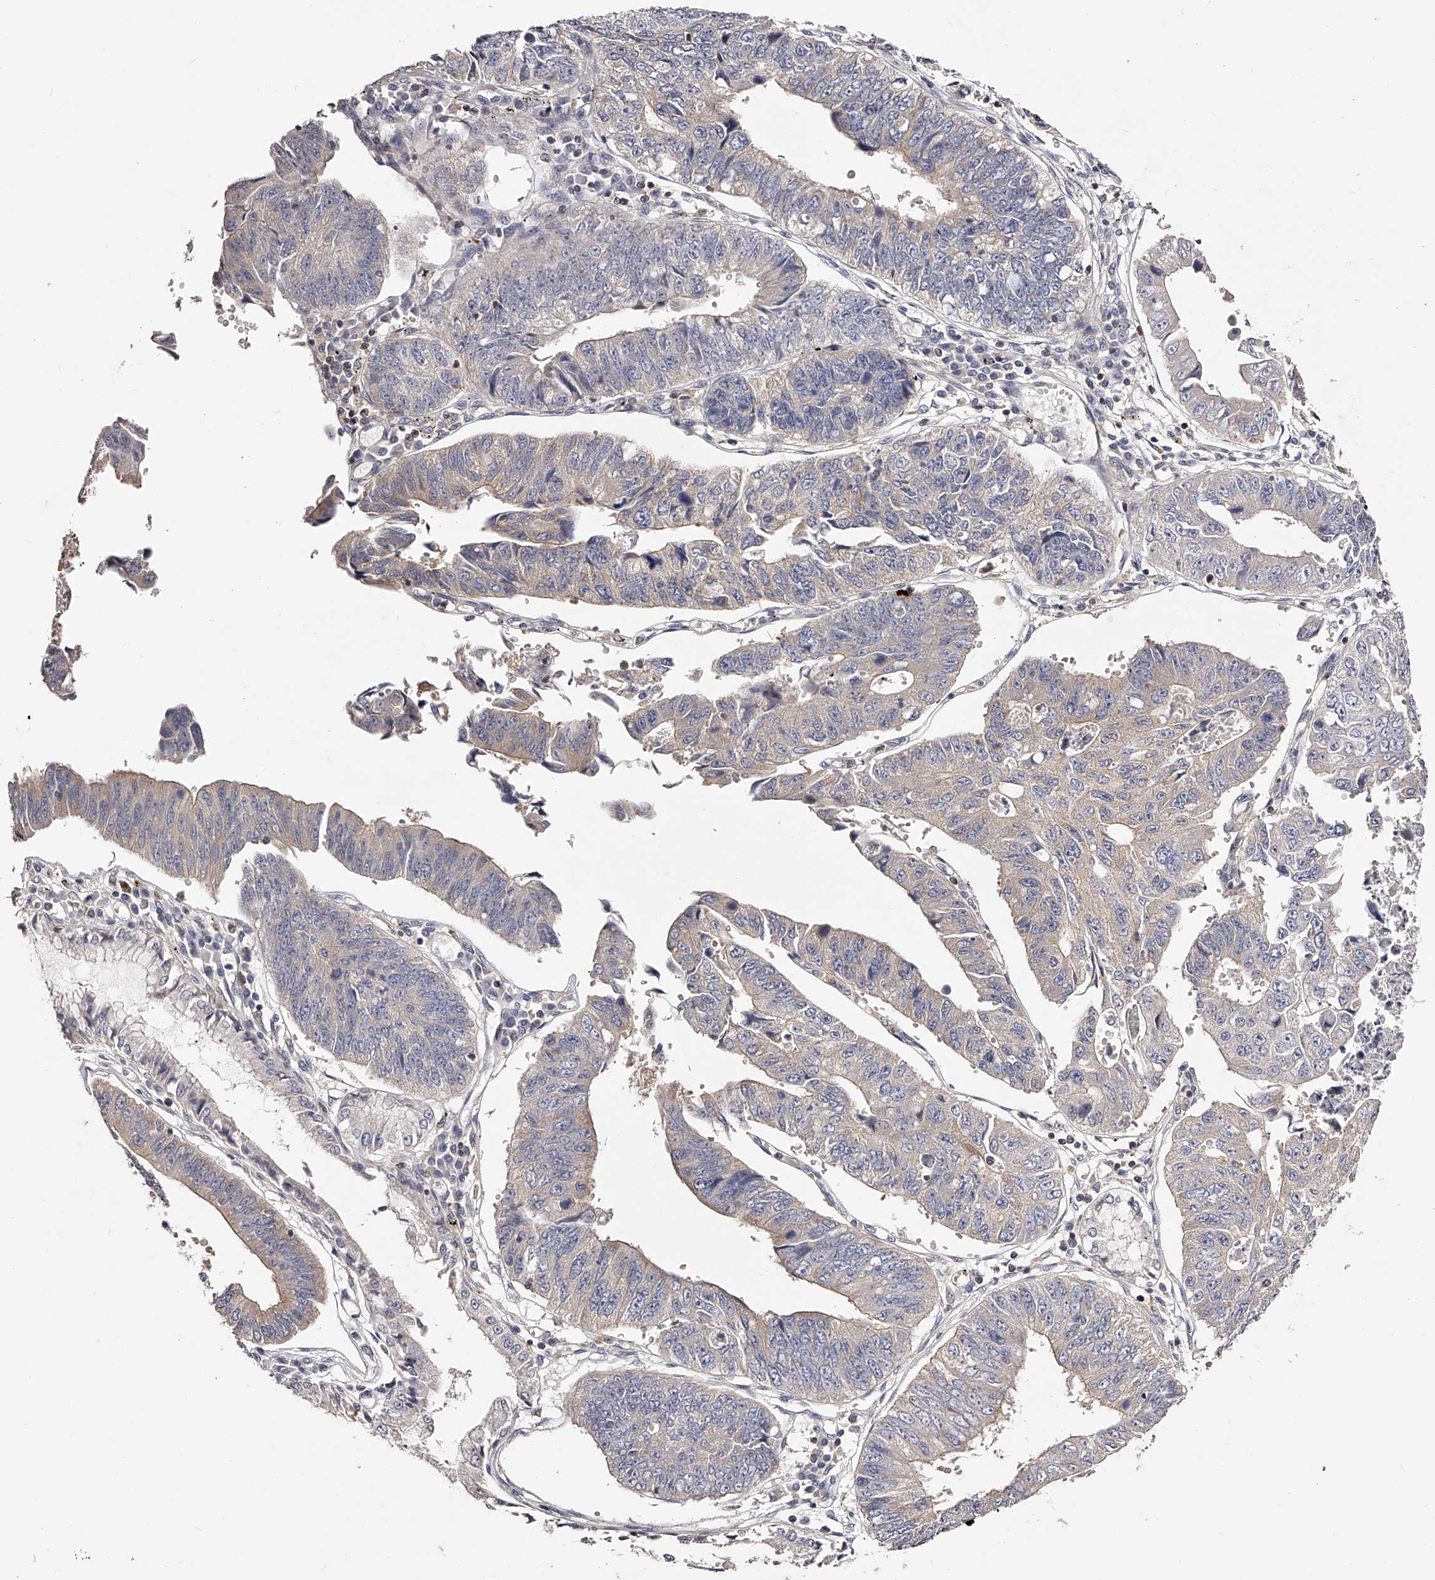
{"staining": {"intensity": "negative", "quantity": "none", "location": "none"}, "tissue": "stomach cancer", "cell_type": "Tumor cells", "image_type": "cancer", "snomed": [{"axis": "morphology", "description": "Adenocarcinoma, NOS"}, {"axis": "topography", "description": "Stomach"}], "caption": "Immunohistochemistry (IHC) micrograph of stomach adenocarcinoma stained for a protein (brown), which displays no positivity in tumor cells. (Stains: DAB (3,3'-diaminobenzidine) IHC with hematoxylin counter stain, Microscopy: brightfield microscopy at high magnification).", "gene": "PHACTR1", "patient": {"sex": "male", "age": 59}}